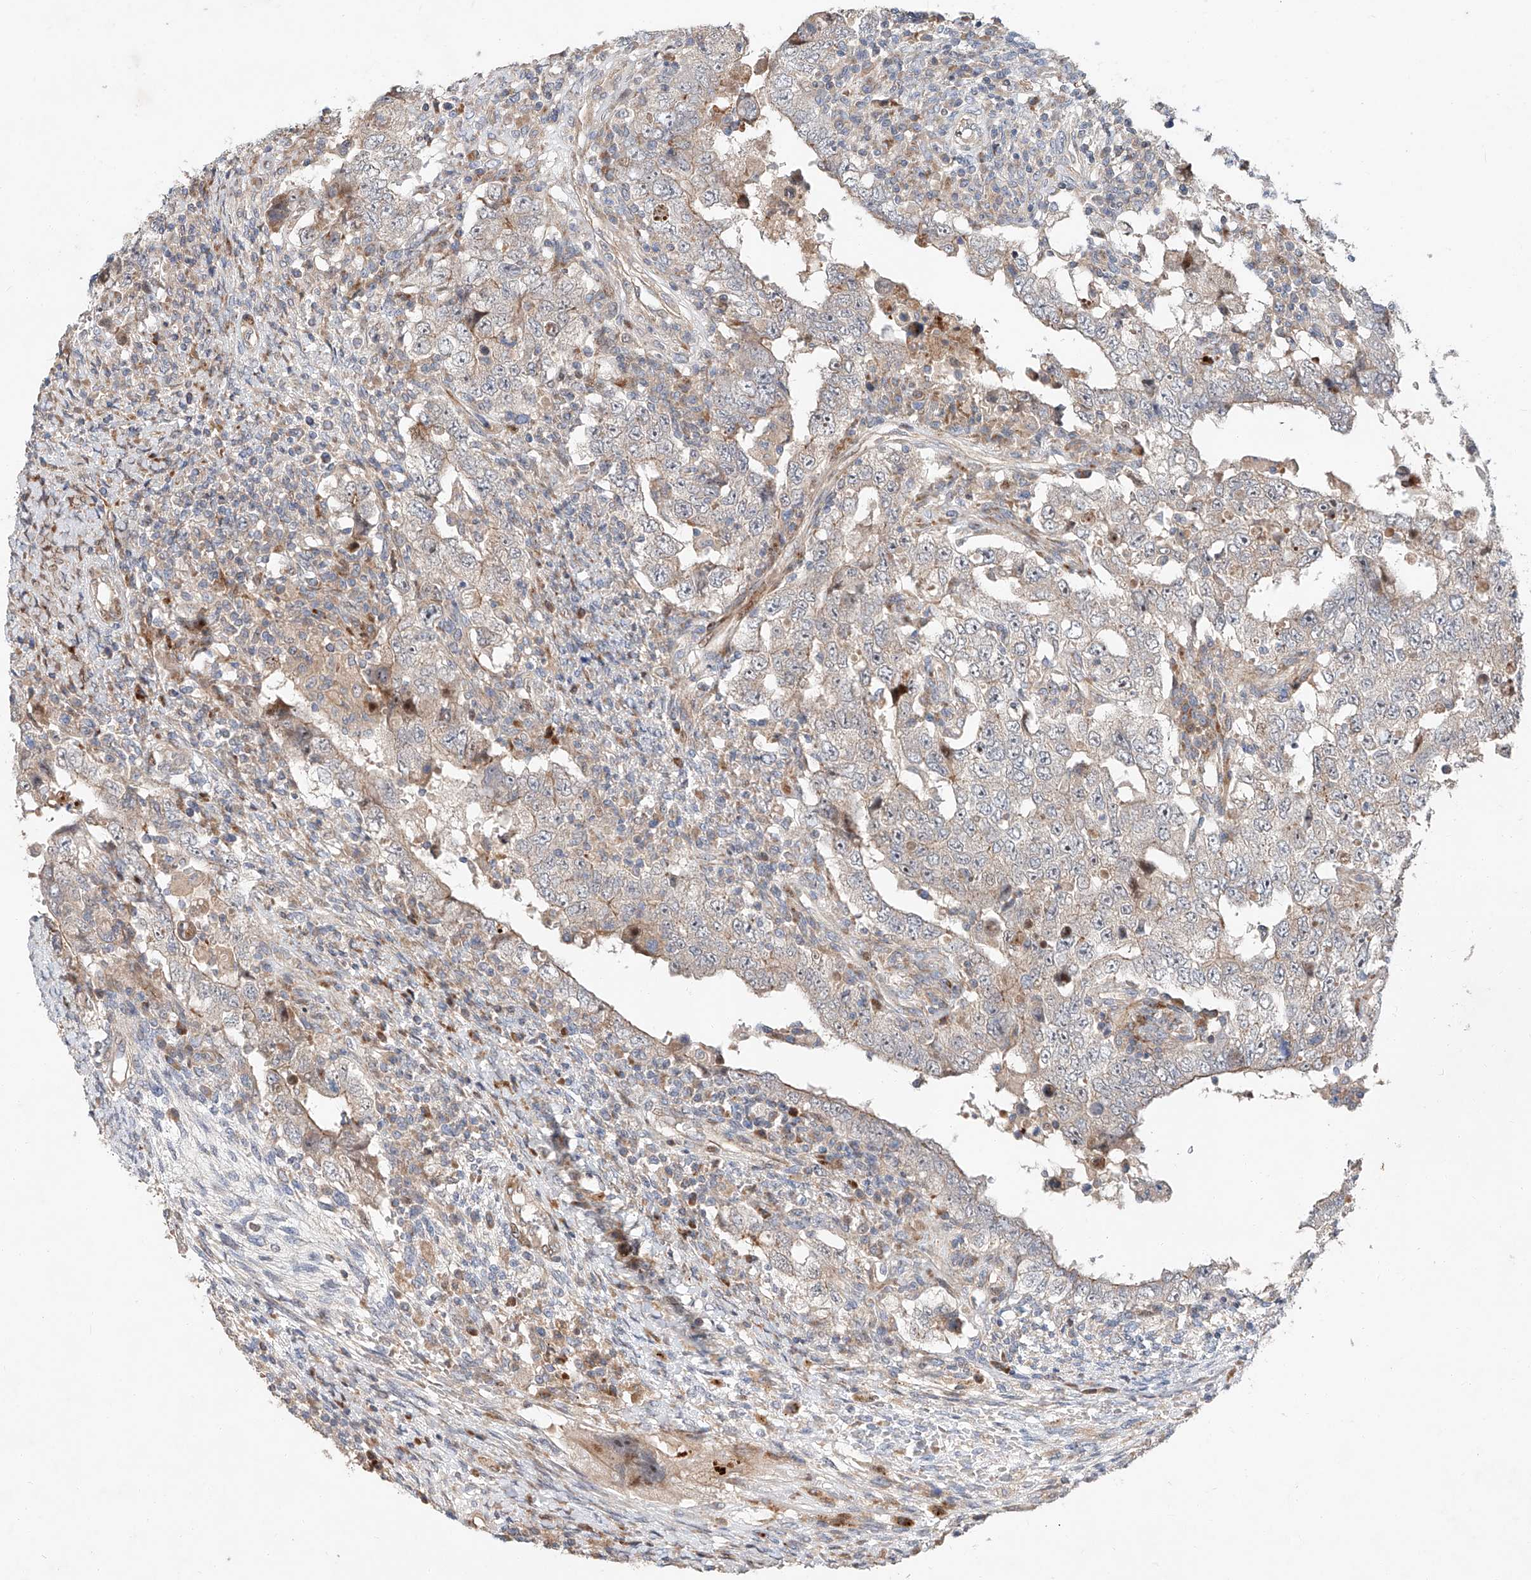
{"staining": {"intensity": "weak", "quantity": "<25%", "location": "cytoplasmic/membranous"}, "tissue": "testis cancer", "cell_type": "Tumor cells", "image_type": "cancer", "snomed": [{"axis": "morphology", "description": "Carcinoma, Embryonal, NOS"}, {"axis": "topography", "description": "Testis"}], "caption": "Tumor cells are negative for brown protein staining in testis embryonal carcinoma.", "gene": "USF3", "patient": {"sex": "male", "age": 26}}